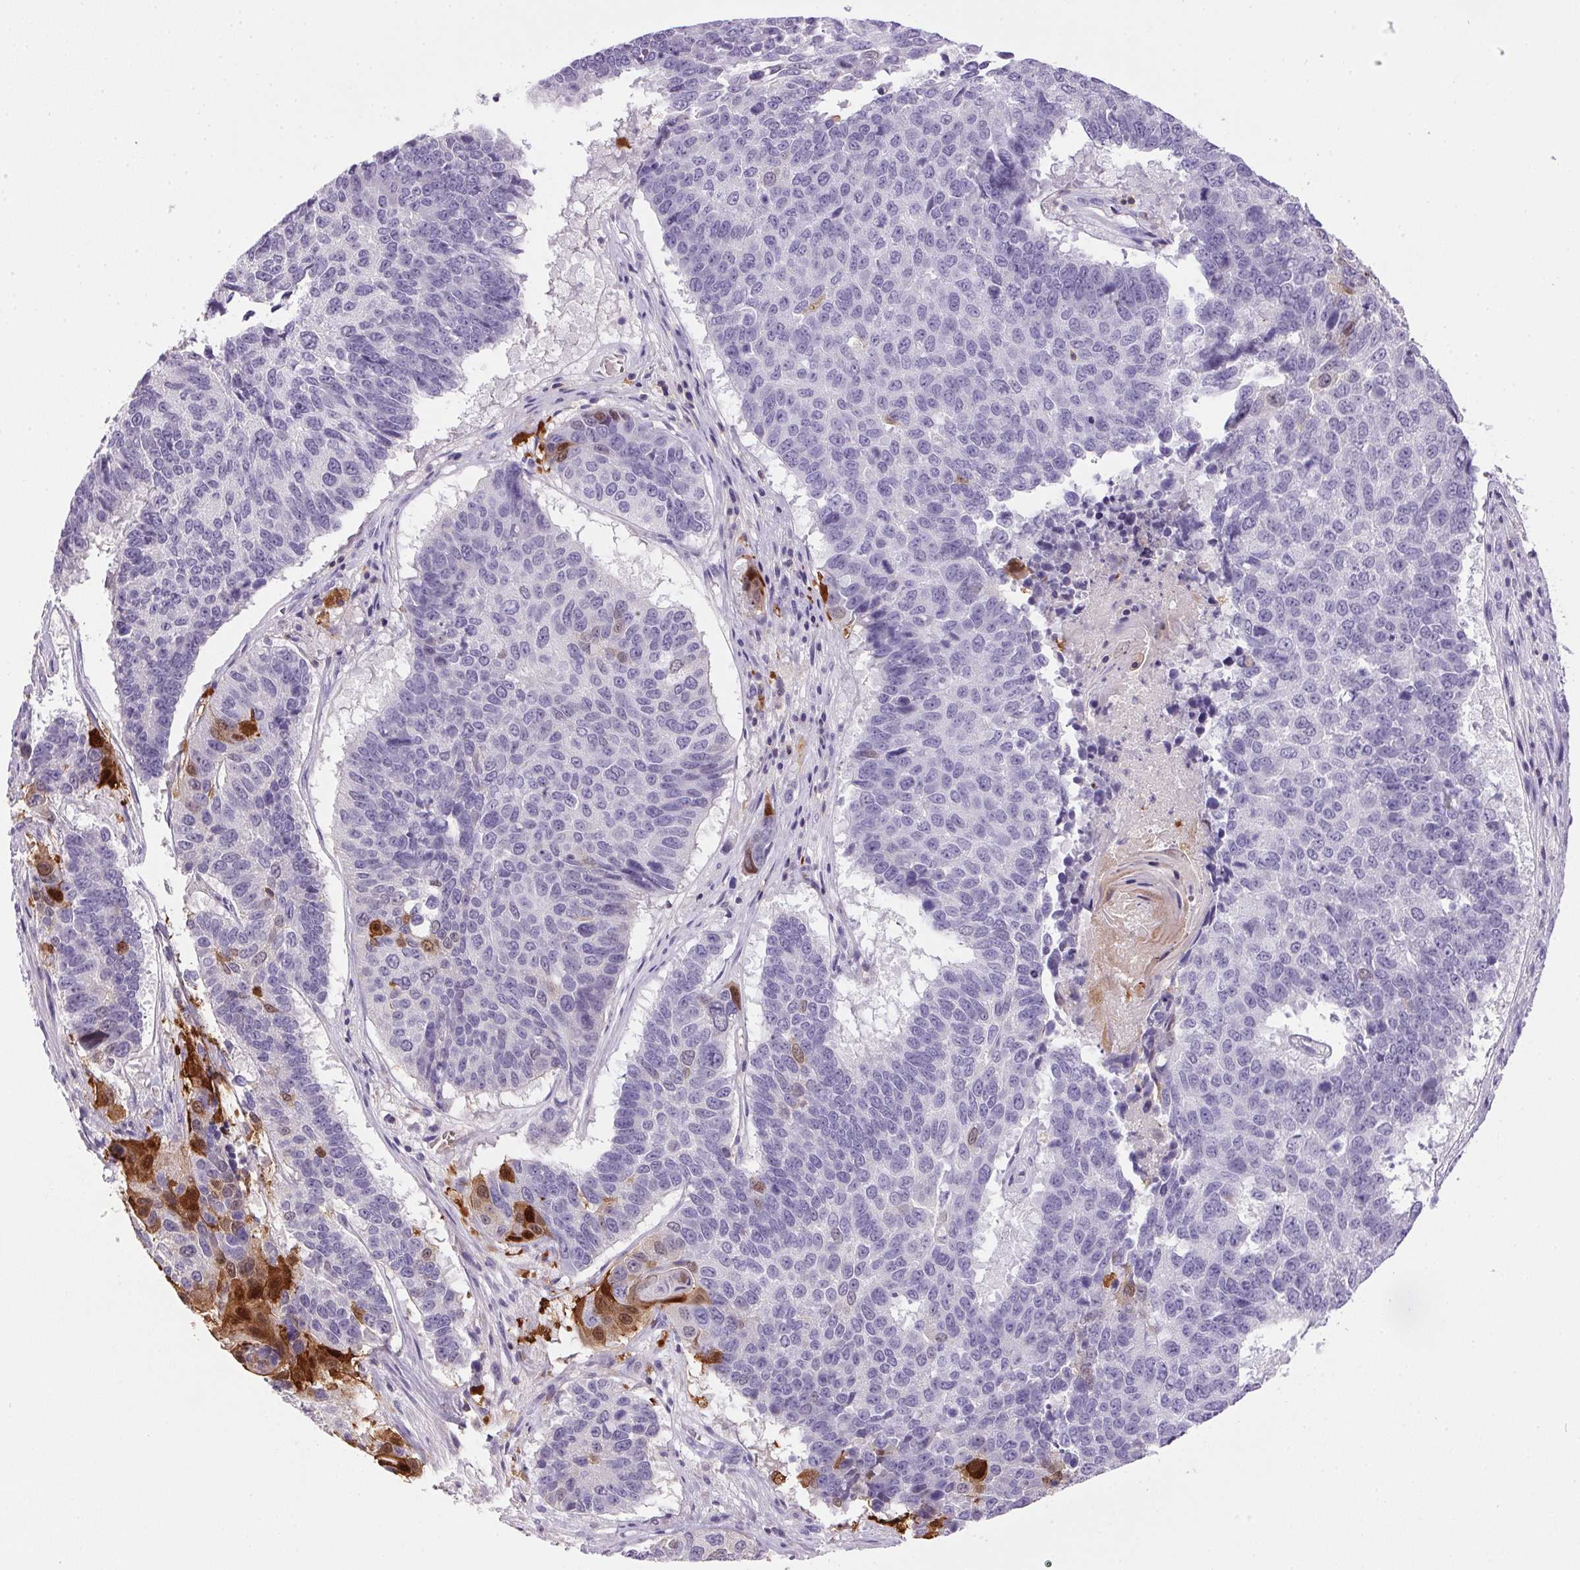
{"staining": {"intensity": "strong", "quantity": "<25%", "location": "cytoplasmic/membranous,nuclear"}, "tissue": "lung cancer", "cell_type": "Tumor cells", "image_type": "cancer", "snomed": [{"axis": "morphology", "description": "Squamous cell carcinoma, NOS"}, {"axis": "topography", "description": "Lung"}], "caption": "Human lung cancer (squamous cell carcinoma) stained with a protein marker exhibits strong staining in tumor cells.", "gene": "S100A2", "patient": {"sex": "male", "age": 73}}